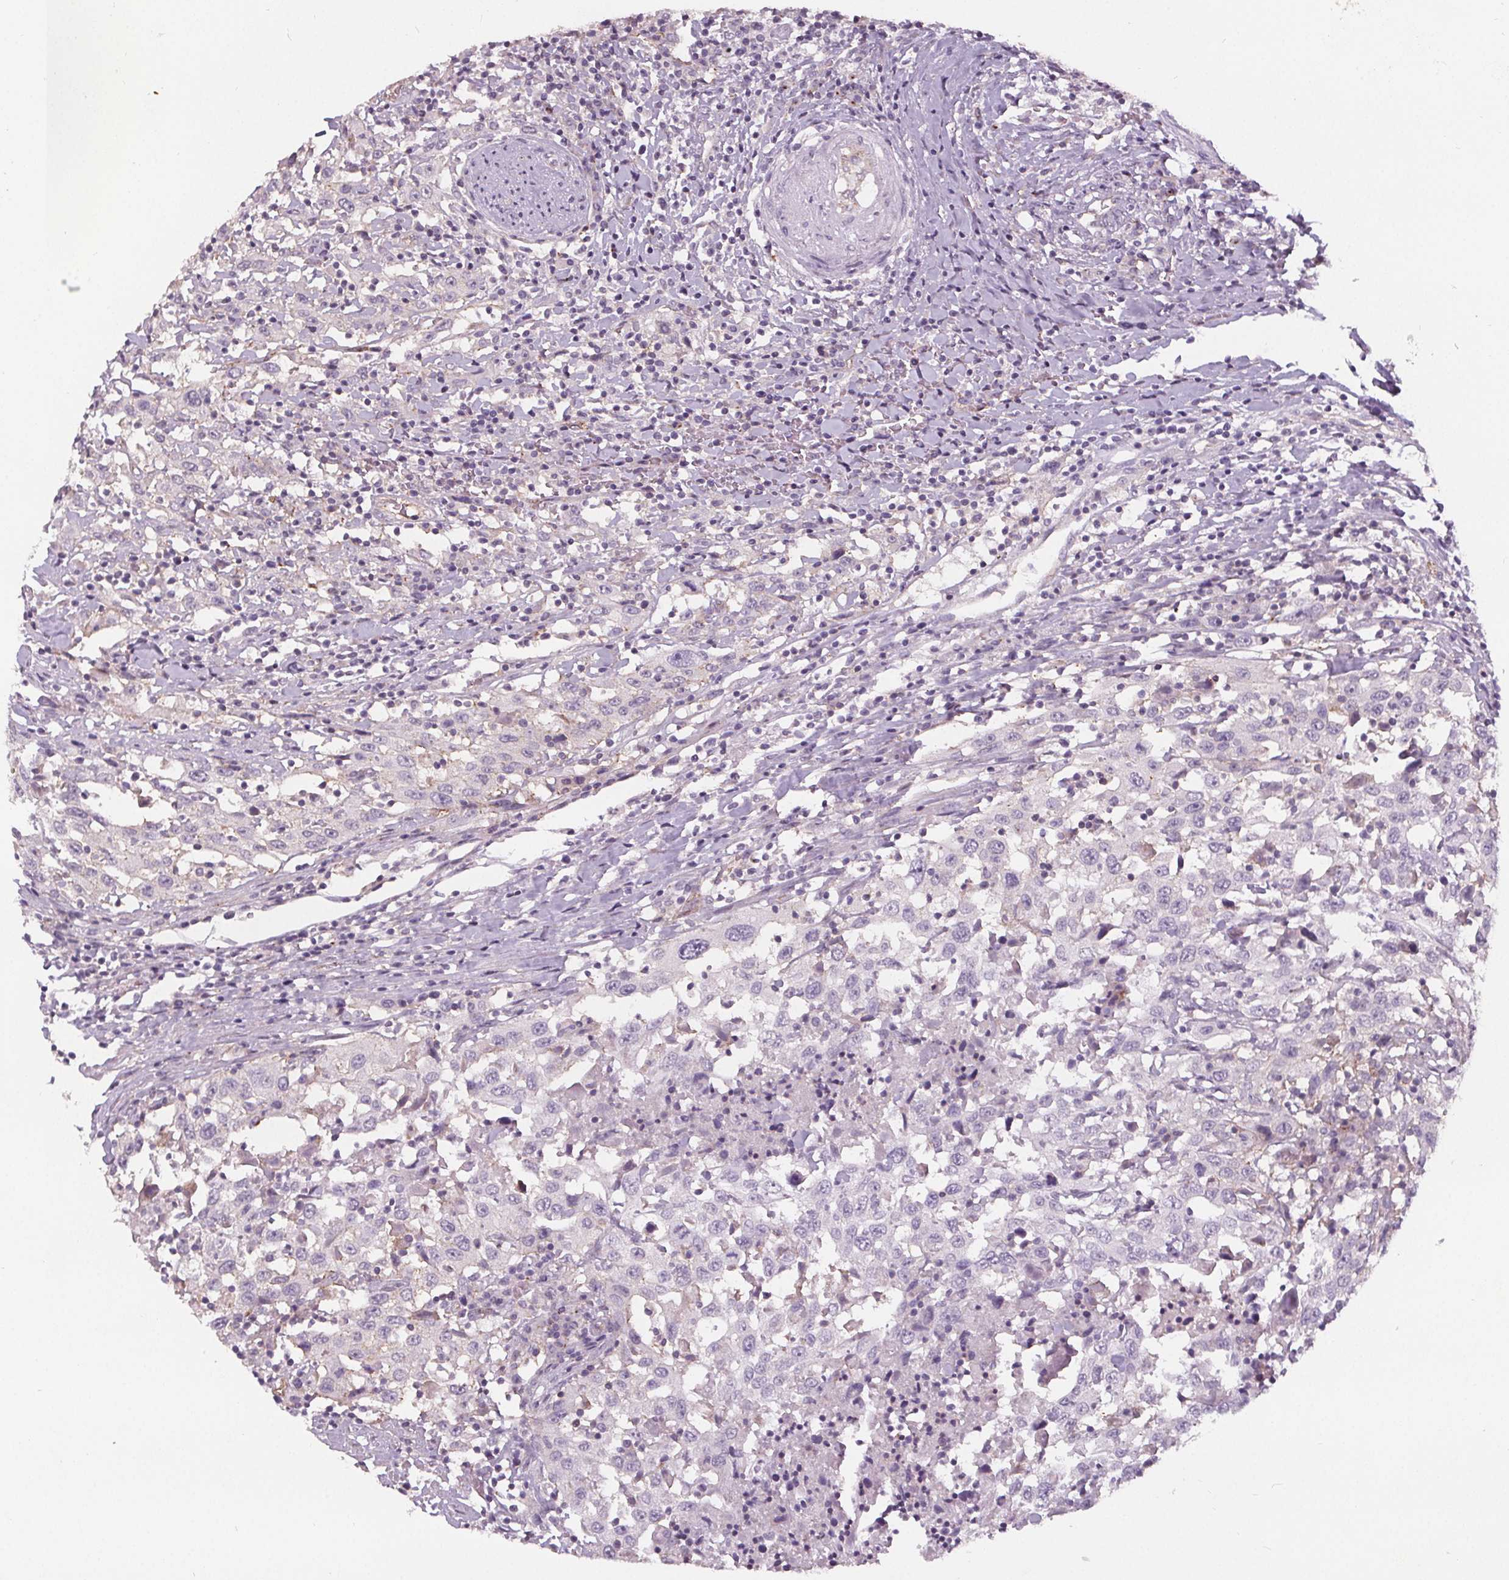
{"staining": {"intensity": "negative", "quantity": "none", "location": "none"}, "tissue": "urothelial cancer", "cell_type": "Tumor cells", "image_type": "cancer", "snomed": [{"axis": "morphology", "description": "Urothelial carcinoma, High grade"}, {"axis": "topography", "description": "Urinary bladder"}], "caption": "The photomicrograph shows no significant staining in tumor cells of urothelial cancer. (IHC, brightfield microscopy, high magnification).", "gene": "ATP1A1", "patient": {"sex": "male", "age": 61}}